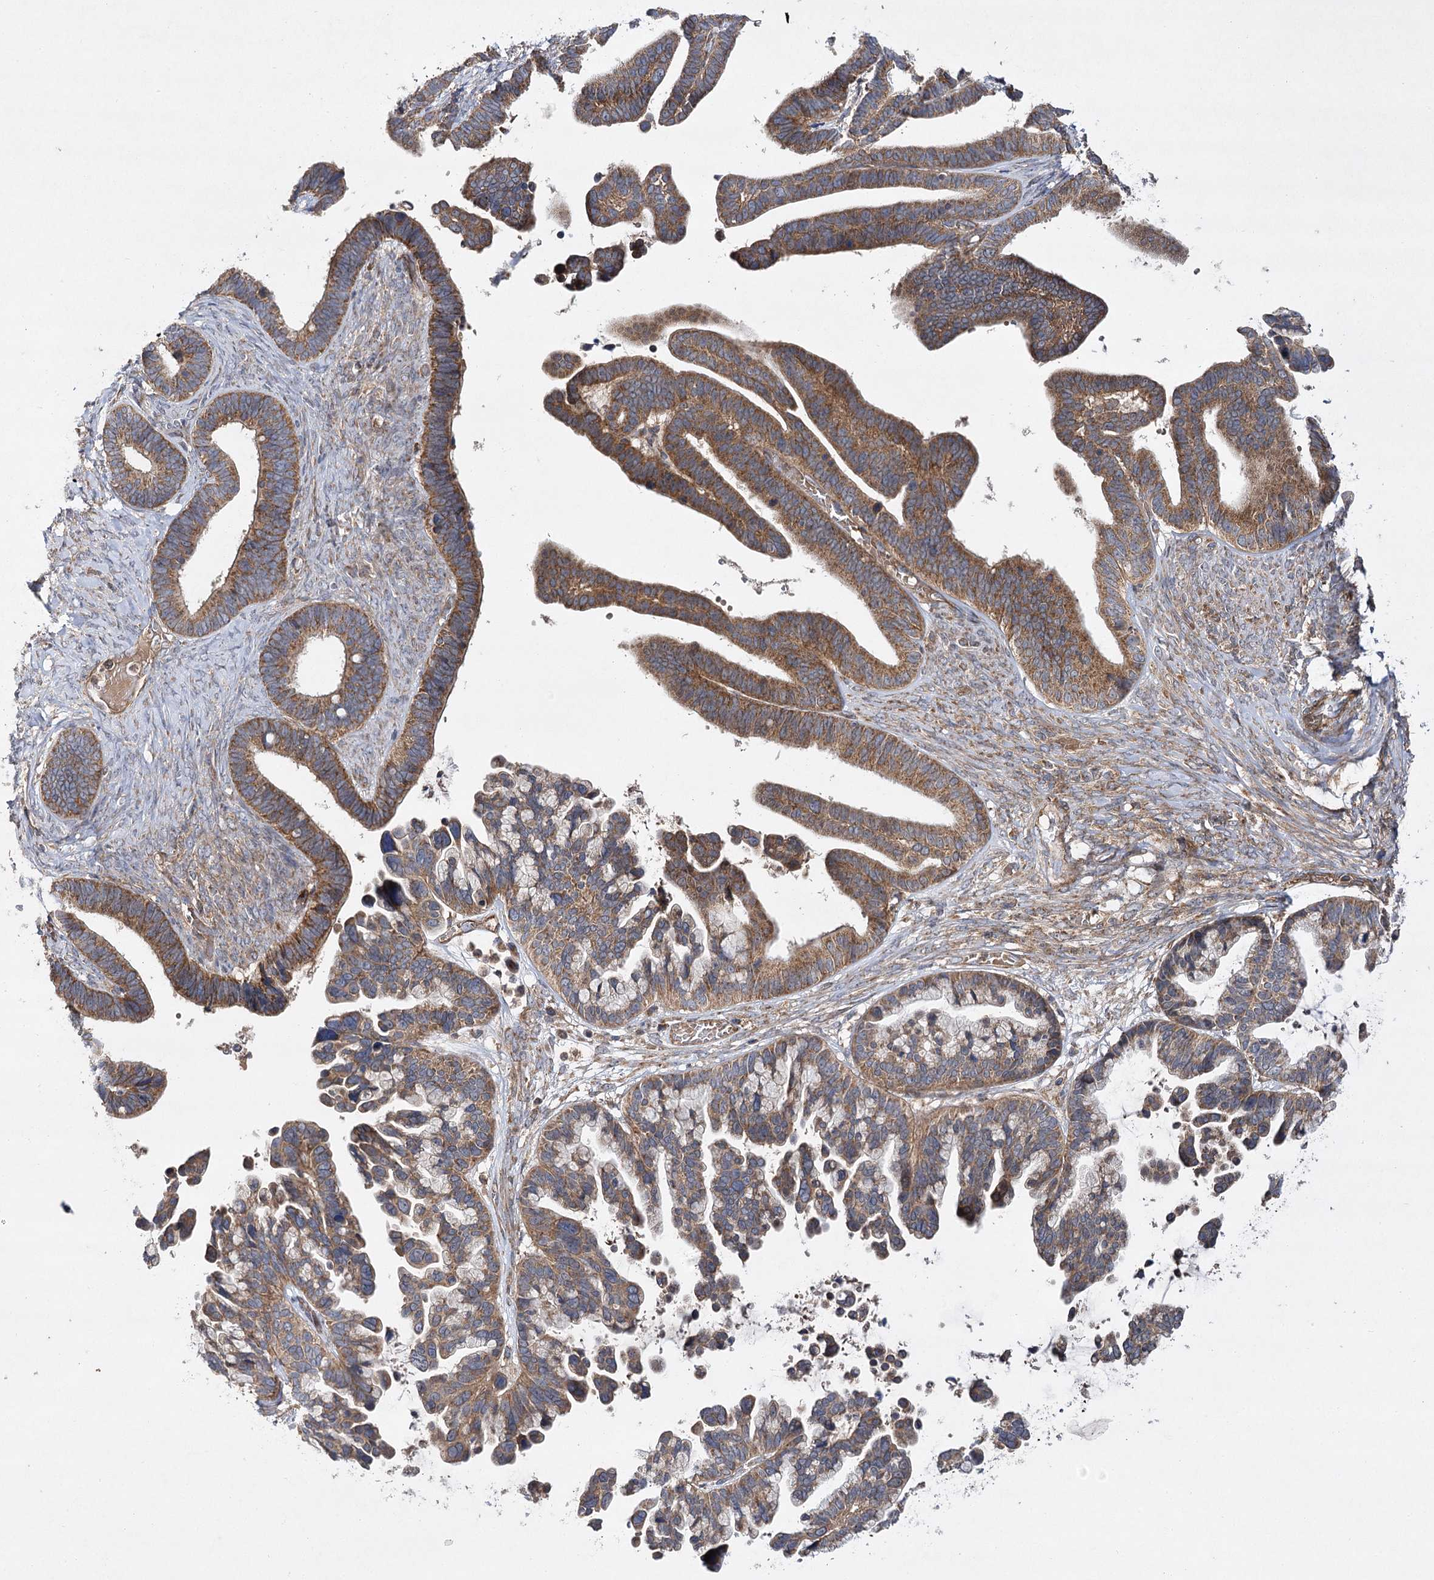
{"staining": {"intensity": "moderate", "quantity": ">75%", "location": "cytoplasmic/membranous"}, "tissue": "ovarian cancer", "cell_type": "Tumor cells", "image_type": "cancer", "snomed": [{"axis": "morphology", "description": "Cystadenocarcinoma, serous, NOS"}, {"axis": "topography", "description": "Ovary"}], "caption": "The micrograph displays immunohistochemical staining of ovarian cancer. There is moderate cytoplasmic/membranous staining is identified in approximately >75% of tumor cells.", "gene": "DNAJC13", "patient": {"sex": "female", "age": 56}}